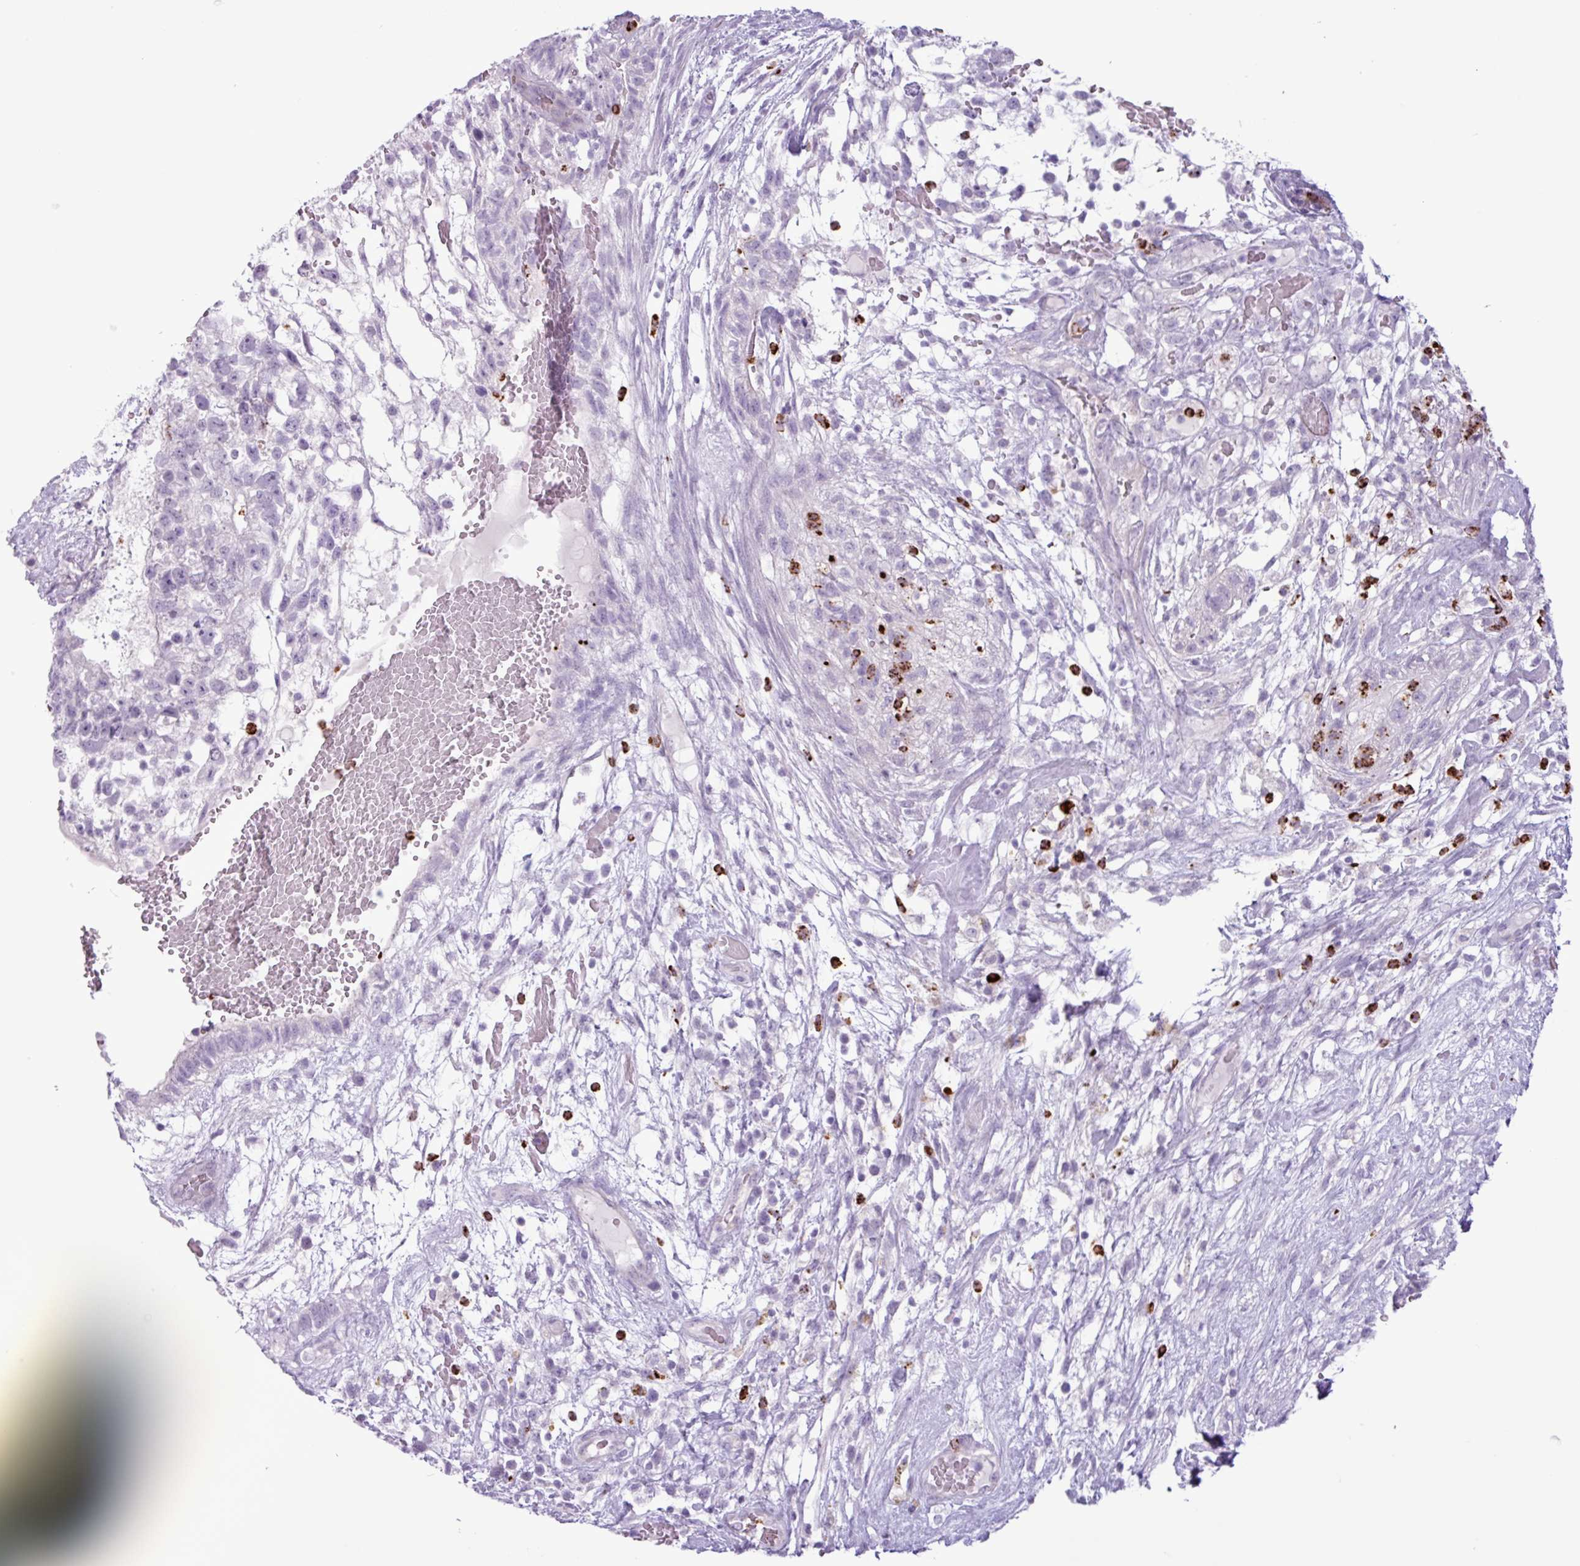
{"staining": {"intensity": "negative", "quantity": "none", "location": "none"}, "tissue": "testis cancer", "cell_type": "Tumor cells", "image_type": "cancer", "snomed": [{"axis": "morphology", "description": "Normal tissue, NOS"}, {"axis": "morphology", "description": "Carcinoma, Embryonal, NOS"}, {"axis": "topography", "description": "Testis"}], "caption": "This is an immunohistochemistry micrograph of human testis cancer. There is no positivity in tumor cells.", "gene": "TMEM178A", "patient": {"sex": "male", "age": 32}}